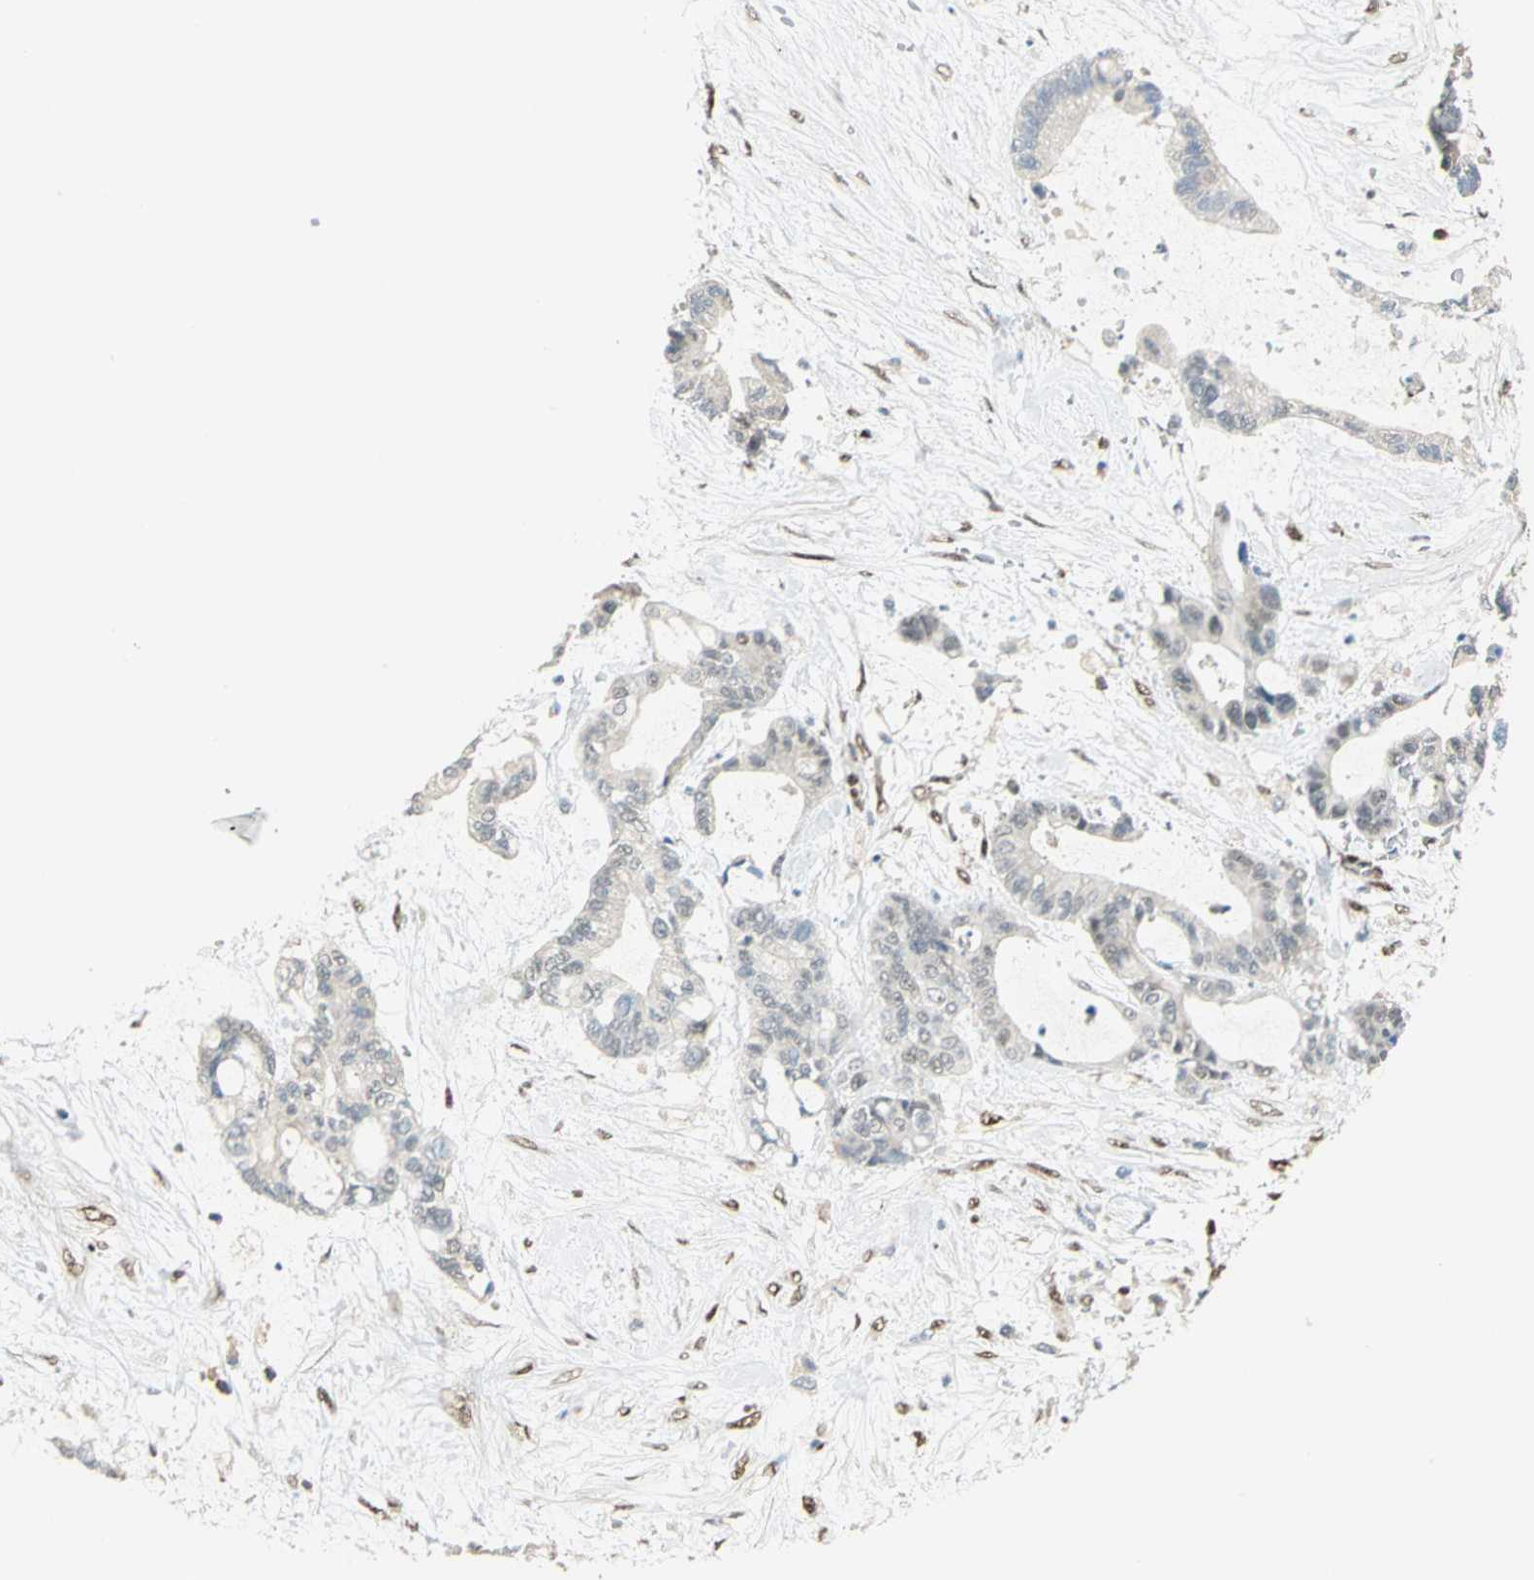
{"staining": {"intensity": "negative", "quantity": "none", "location": "none"}, "tissue": "liver cancer", "cell_type": "Tumor cells", "image_type": "cancer", "snomed": [{"axis": "morphology", "description": "Cholangiocarcinoma"}, {"axis": "topography", "description": "Liver"}], "caption": "Immunohistochemistry photomicrograph of neoplastic tissue: human cholangiocarcinoma (liver) stained with DAB (3,3'-diaminobenzidine) shows no significant protein staining in tumor cells.", "gene": "RBFOX2", "patient": {"sex": "female", "age": 73}}